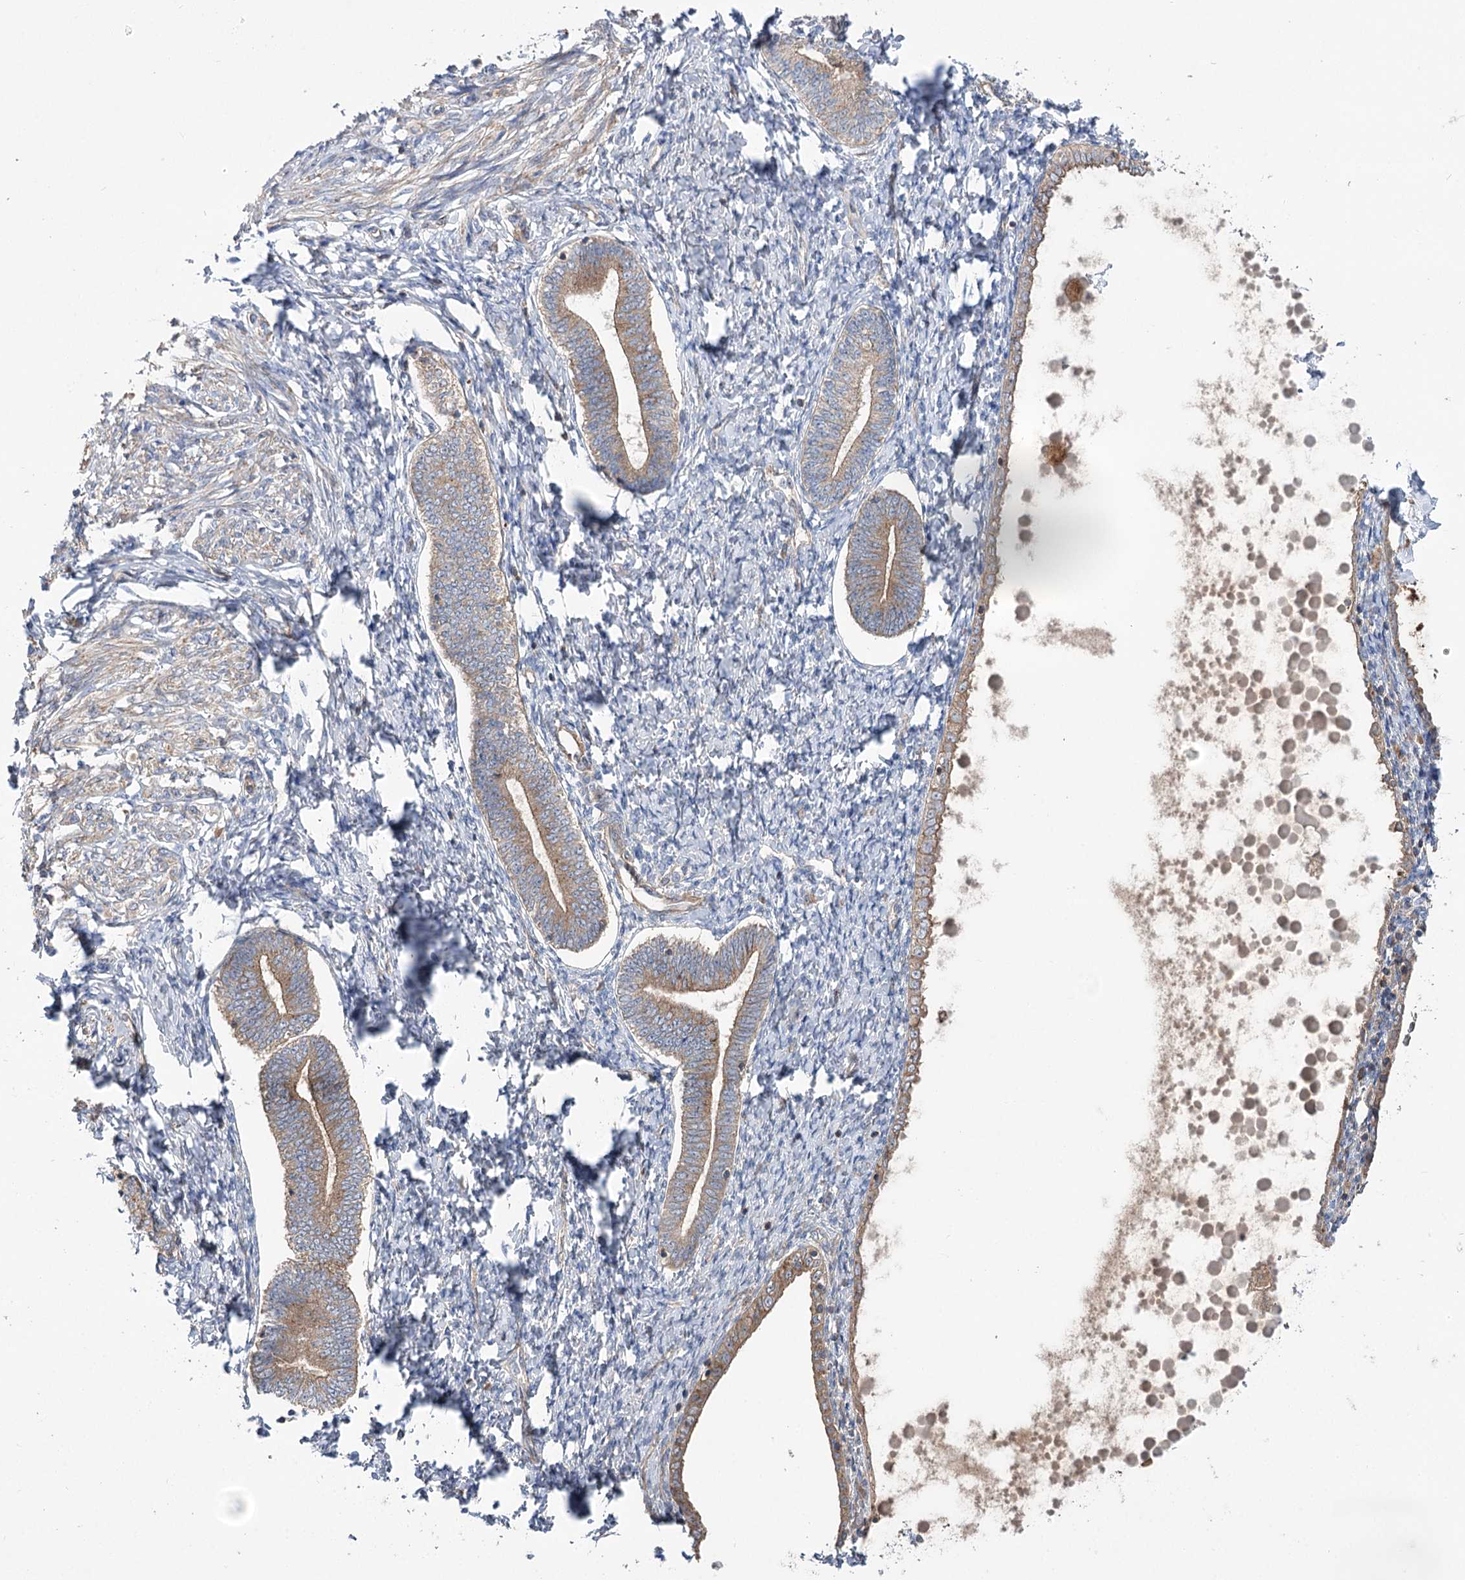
{"staining": {"intensity": "negative", "quantity": "none", "location": "none"}, "tissue": "endometrium", "cell_type": "Cells in endometrial stroma", "image_type": "normal", "snomed": [{"axis": "morphology", "description": "Normal tissue, NOS"}, {"axis": "topography", "description": "Endometrium"}], "caption": "Immunohistochemistry histopathology image of unremarkable endometrium: endometrium stained with DAB exhibits no significant protein staining in cells in endometrial stroma.", "gene": "VPS37B", "patient": {"sex": "female", "age": 72}}